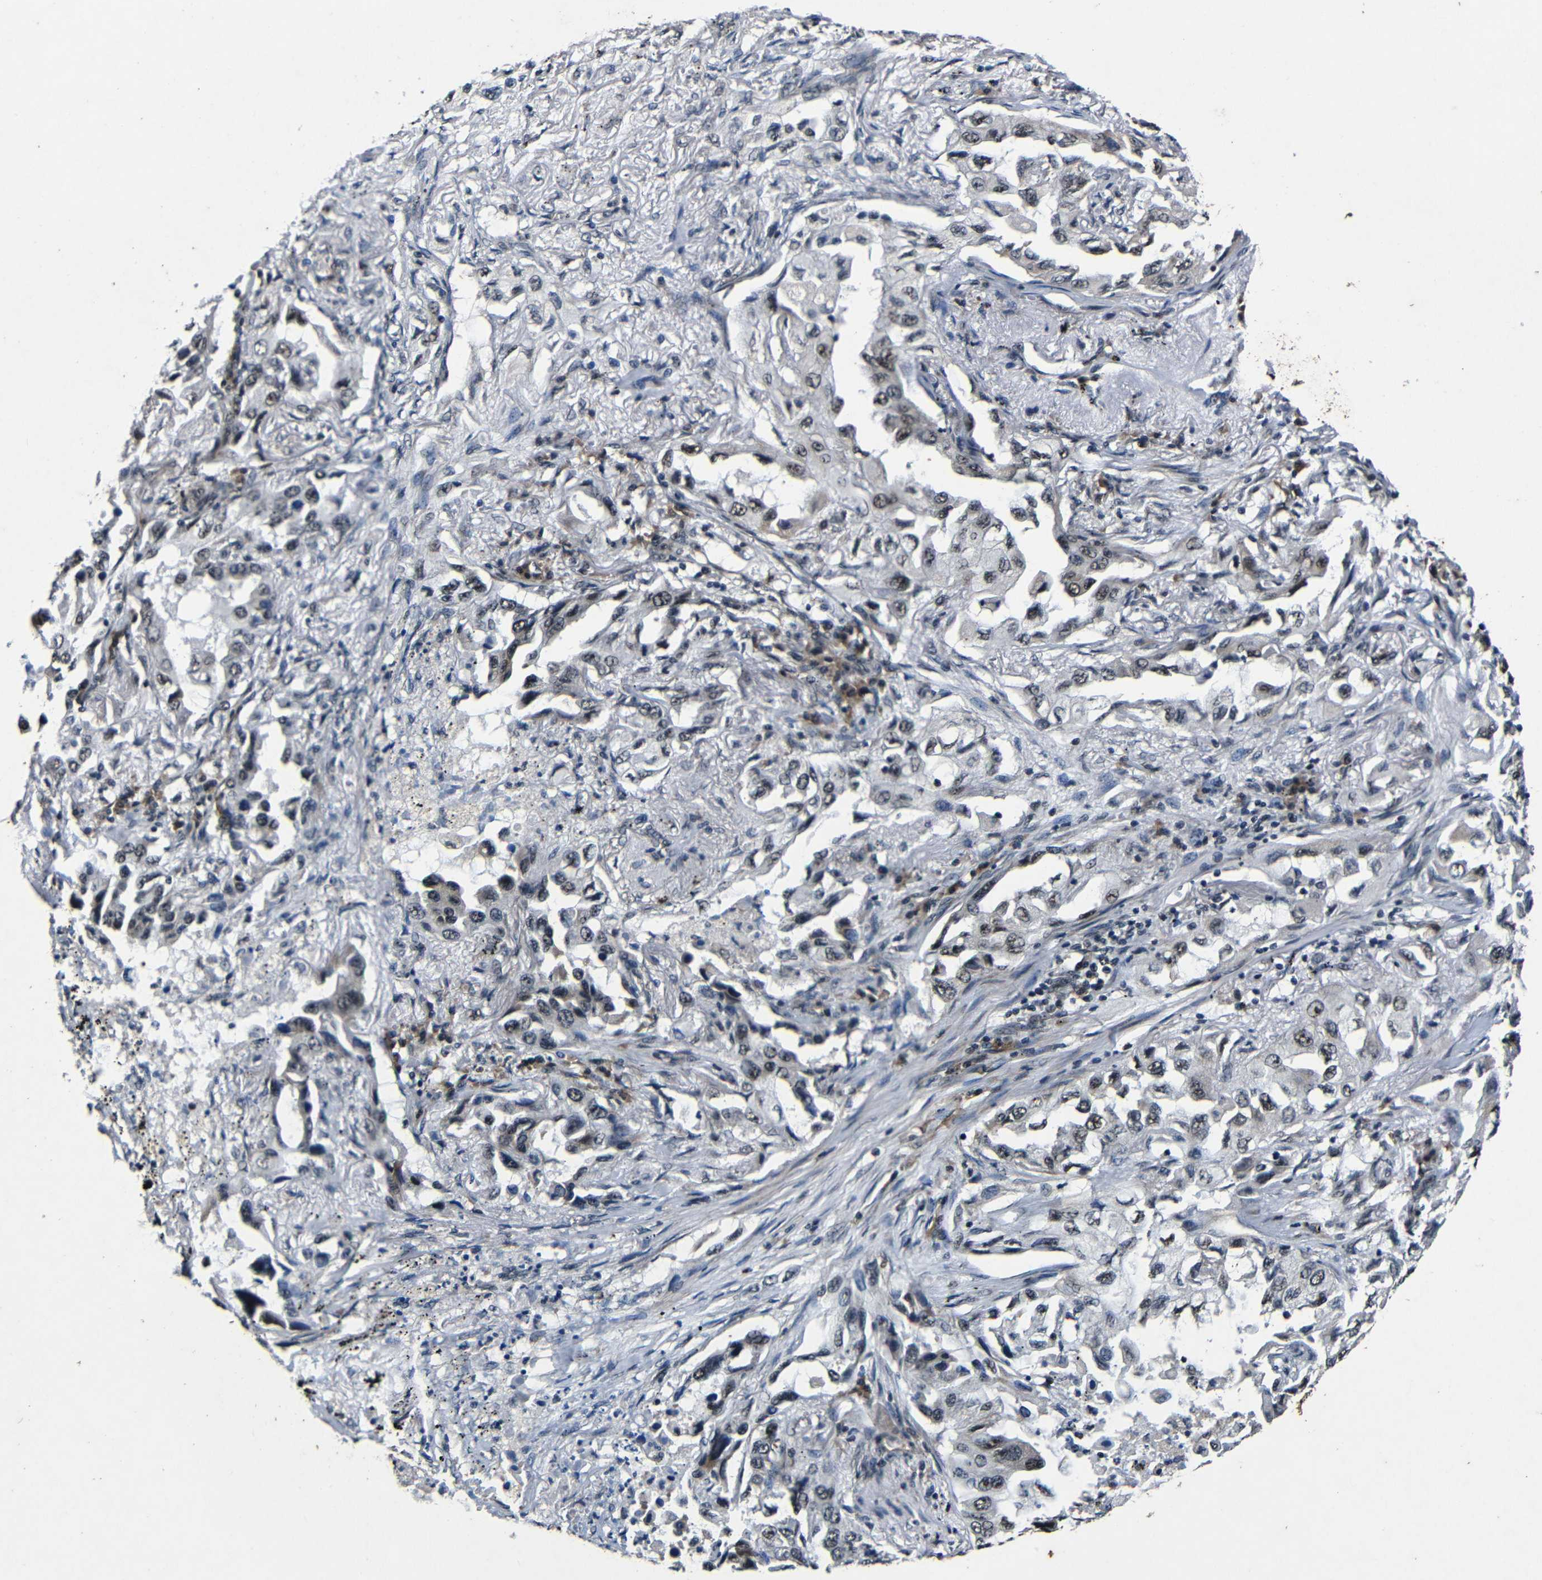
{"staining": {"intensity": "weak", "quantity": ">75%", "location": "nuclear"}, "tissue": "lung cancer", "cell_type": "Tumor cells", "image_type": "cancer", "snomed": [{"axis": "morphology", "description": "Adenocarcinoma, NOS"}, {"axis": "topography", "description": "Lung"}], "caption": "Immunohistochemical staining of human adenocarcinoma (lung) demonstrates weak nuclear protein expression in approximately >75% of tumor cells.", "gene": "FOXD4", "patient": {"sex": "female", "age": 65}}